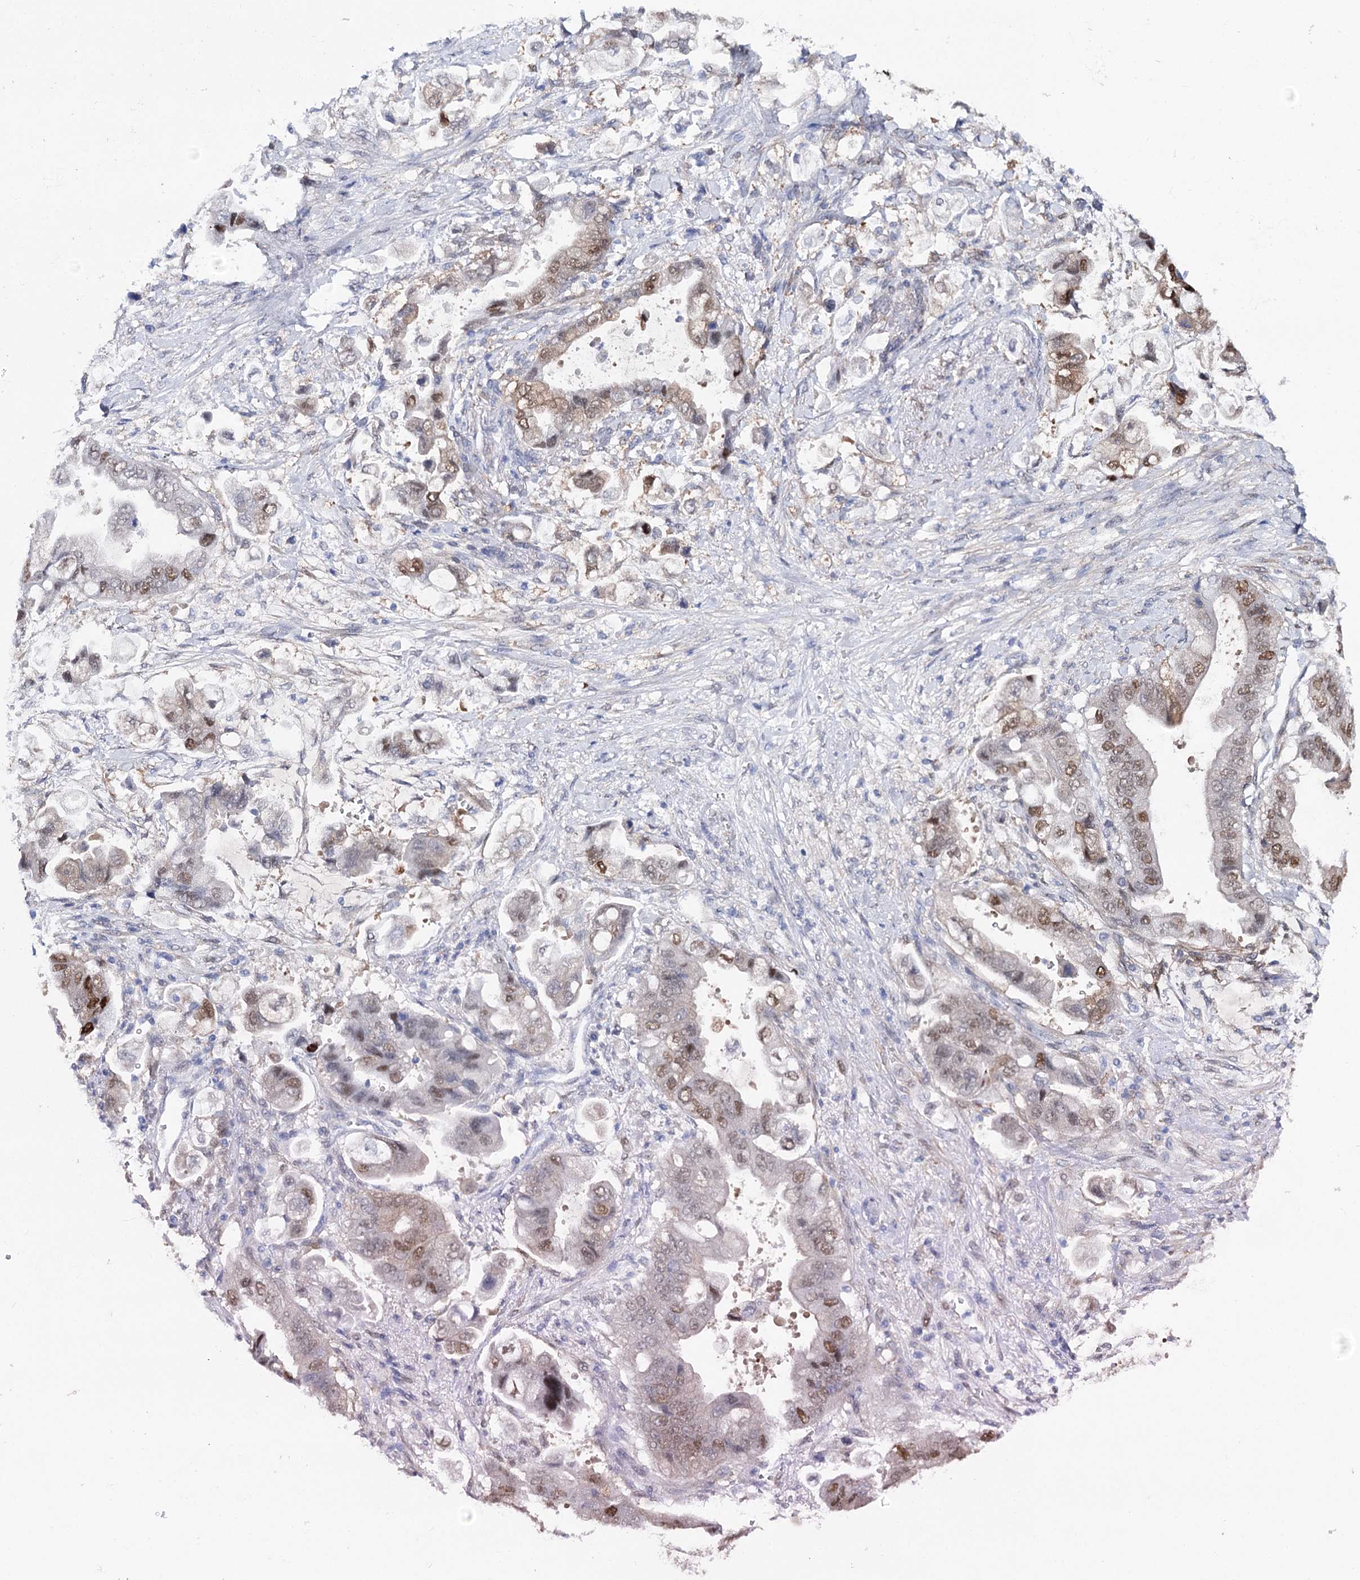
{"staining": {"intensity": "moderate", "quantity": "<25%", "location": "nuclear"}, "tissue": "stomach cancer", "cell_type": "Tumor cells", "image_type": "cancer", "snomed": [{"axis": "morphology", "description": "Adenocarcinoma, NOS"}, {"axis": "topography", "description": "Stomach"}], "caption": "Adenocarcinoma (stomach) was stained to show a protein in brown. There is low levels of moderate nuclear positivity in approximately <25% of tumor cells.", "gene": "UGDH", "patient": {"sex": "male", "age": 62}}